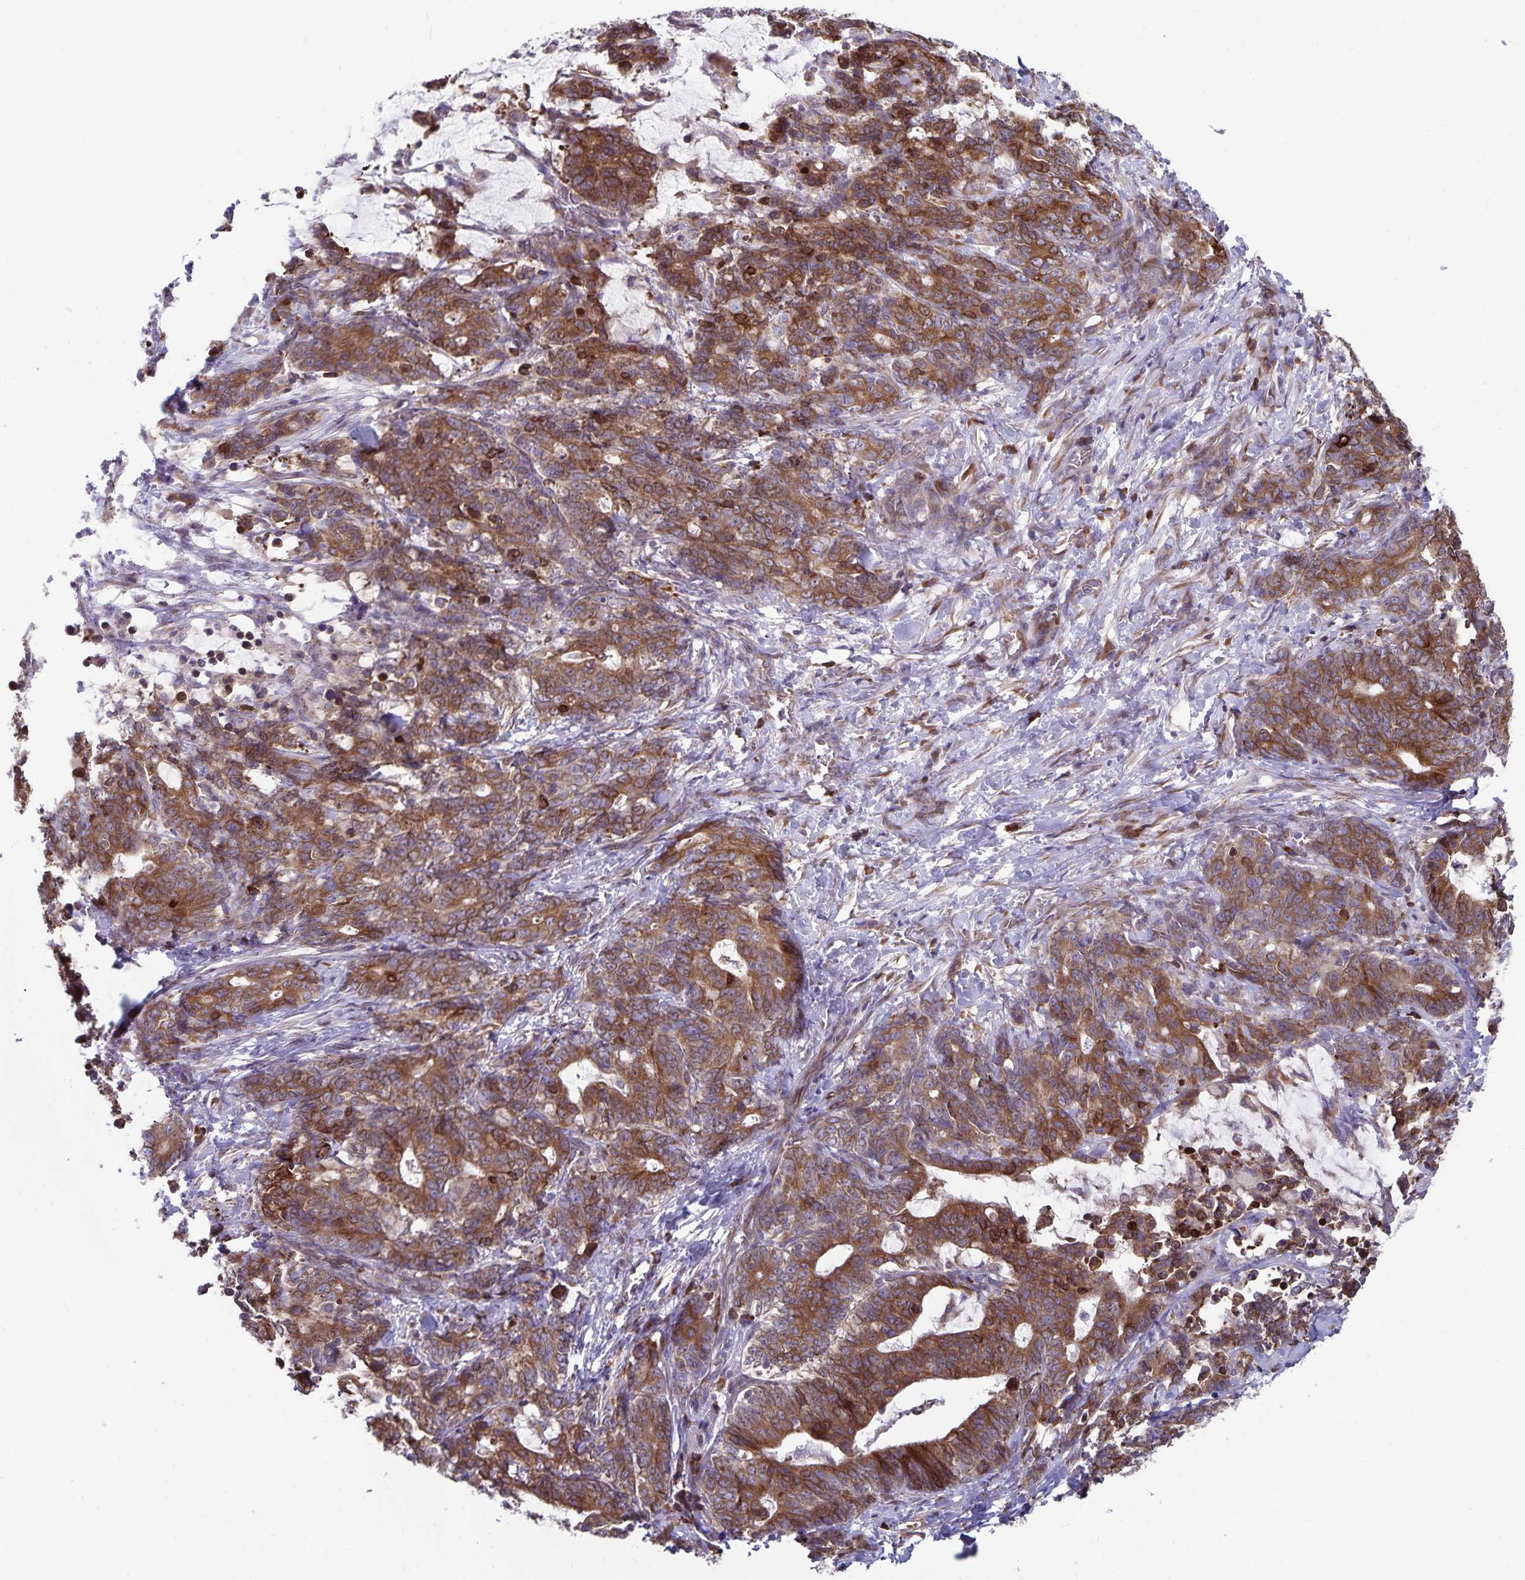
{"staining": {"intensity": "moderate", "quantity": ">75%", "location": "cytoplasmic/membranous"}, "tissue": "stomach cancer", "cell_type": "Tumor cells", "image_type": "cancer", "snomed": [{"axis": "morphology", "description": "Normal tissue, NOS"}, {"axis": "morphology", "description": "Adenocarcinoma, NOS"}, {"axis": "topography", "description": "Stomach"}], "caption": "Immunohistochemistry (IHC) of human stomach cancer exhibits medium levels of moderate cytoplasmic/membranous positivity in approximately >75% of tumor cells.", "gene": "SEC62", "patient": {"sex": "female", "age": 64}}